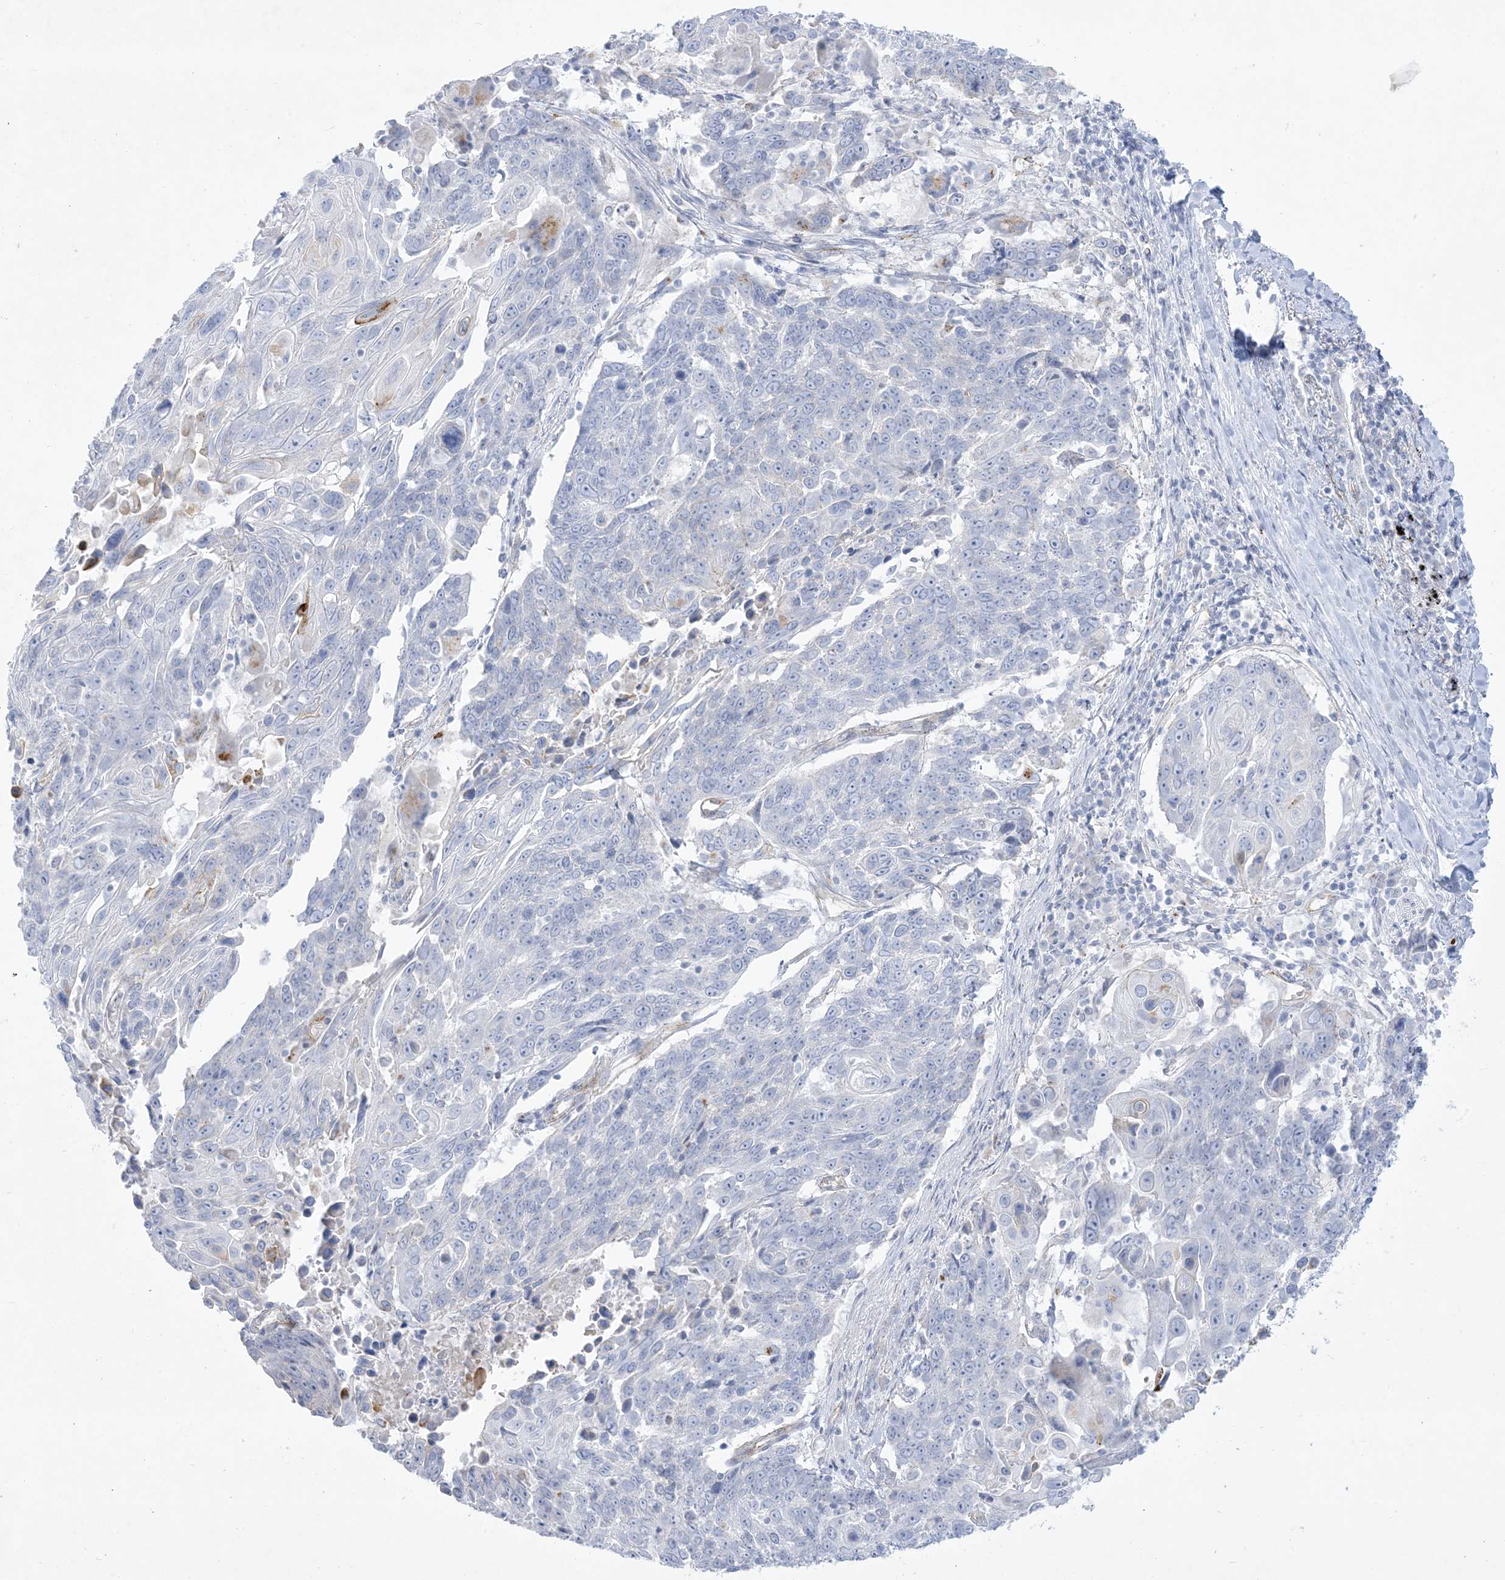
{"staining": {"intensity": "negative", "quantity": "none", "location": "none"}, "tissue": "lung cancer", "cell_type": "Tumor cells", "image_type": "cancer", "snomed": [{"axis": "morphology", "description": "Squamous cell carcinoma, NOS"}, {"axis": "topography", "description": "Lung"}], "caption": "Tumor cells are negative for protein expression in human lung cancer.", "gene": "B3GNT7", "patient": {"sex": "male", "age": 66}}